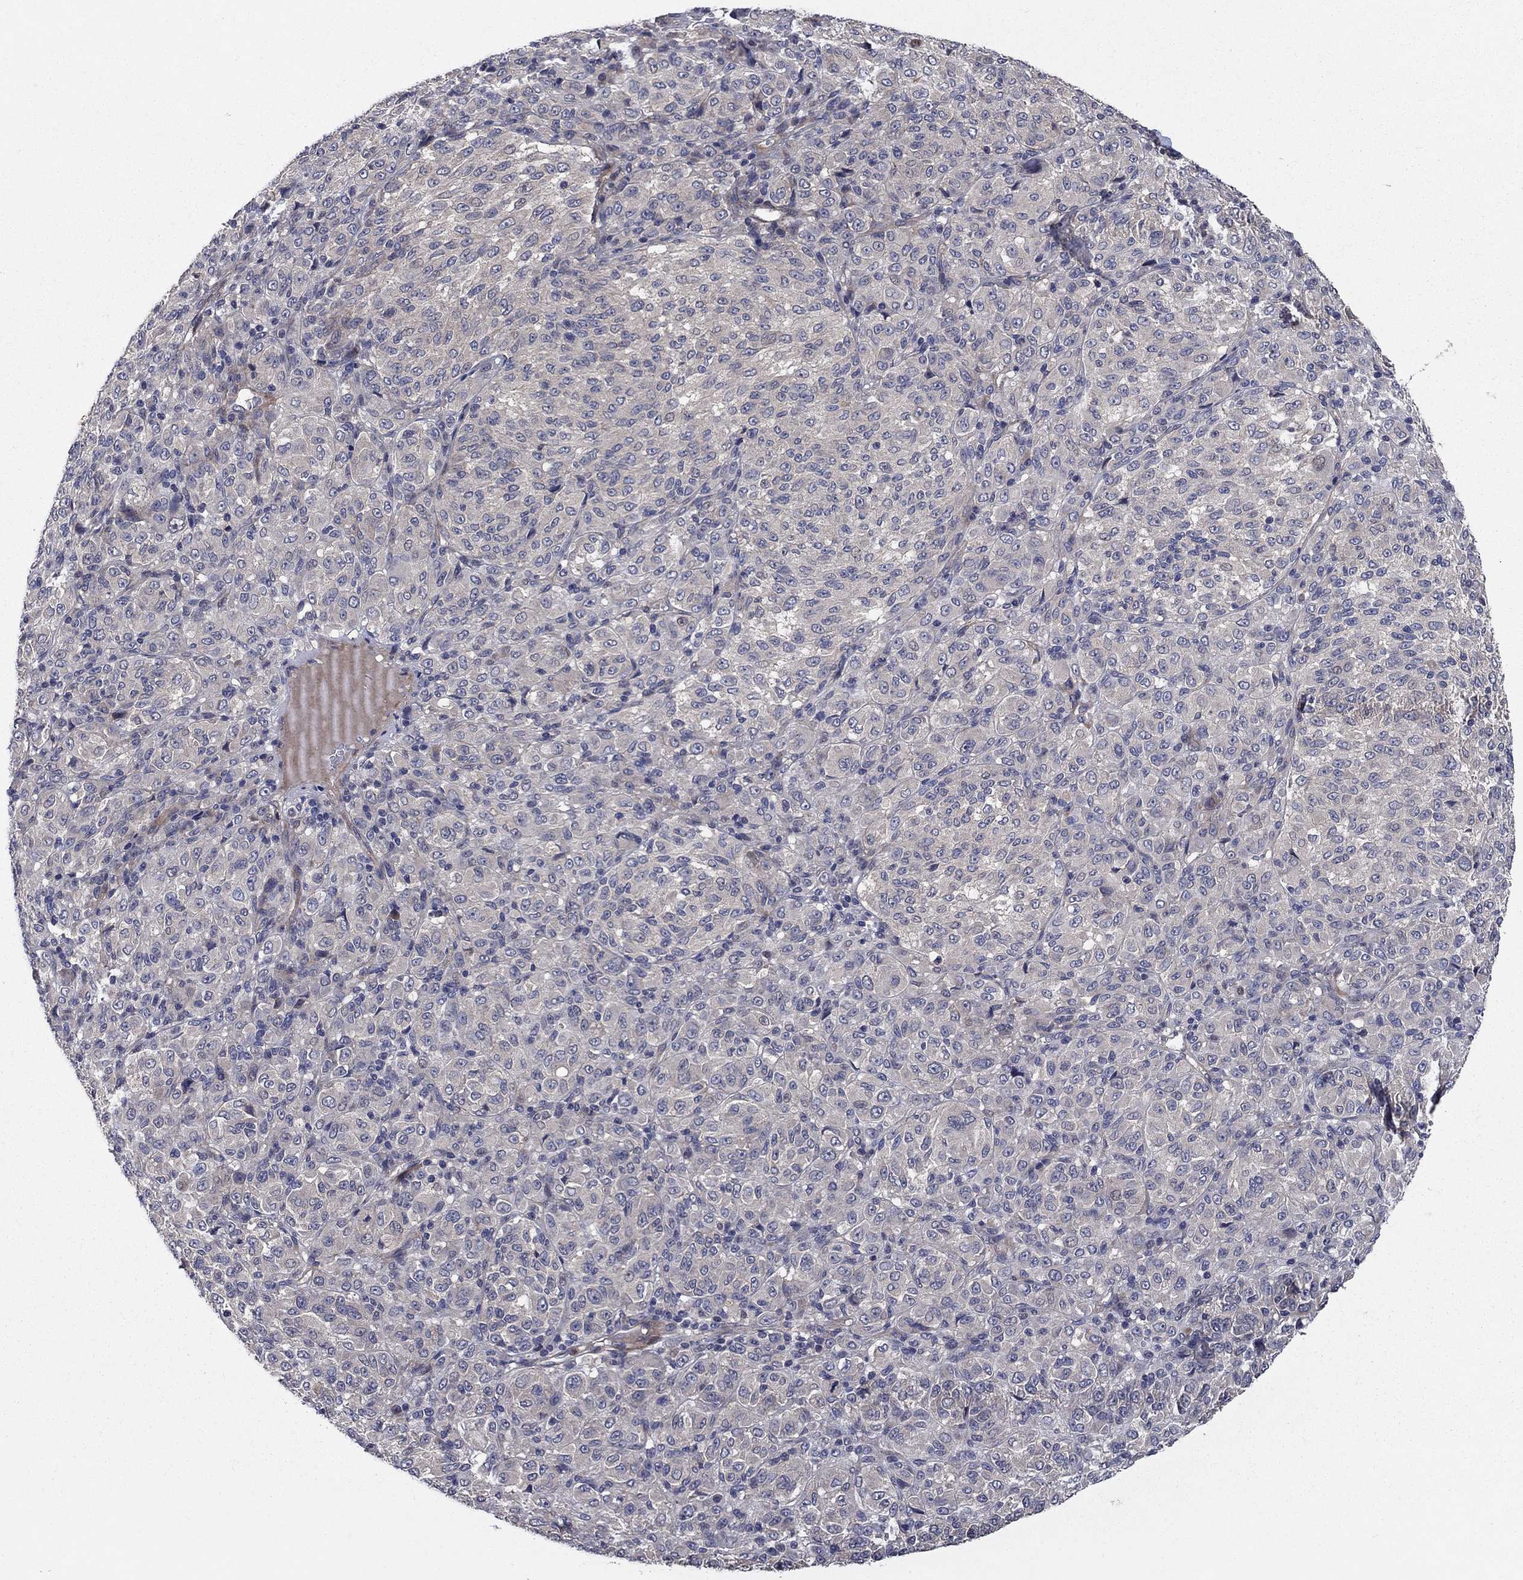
{"staining": {"intensity": "negative", "quantity": "none", "location": "none"}, "tissue": "melanoma", "cell_type": "Tumor cells", "image_type": "cancer", "snomed": [{"axis": "morphology", "description": "Malignant melanoma, Metastatic site"}, {"axis": "topography", "description": "Brain"}], "caption": "Human melanoma stained for a protein using immunohistochemistry (IHC) displays no expression in tumor cells.", "gene": "MSRB1", "patient": {"sex": "female", "age": 56}}